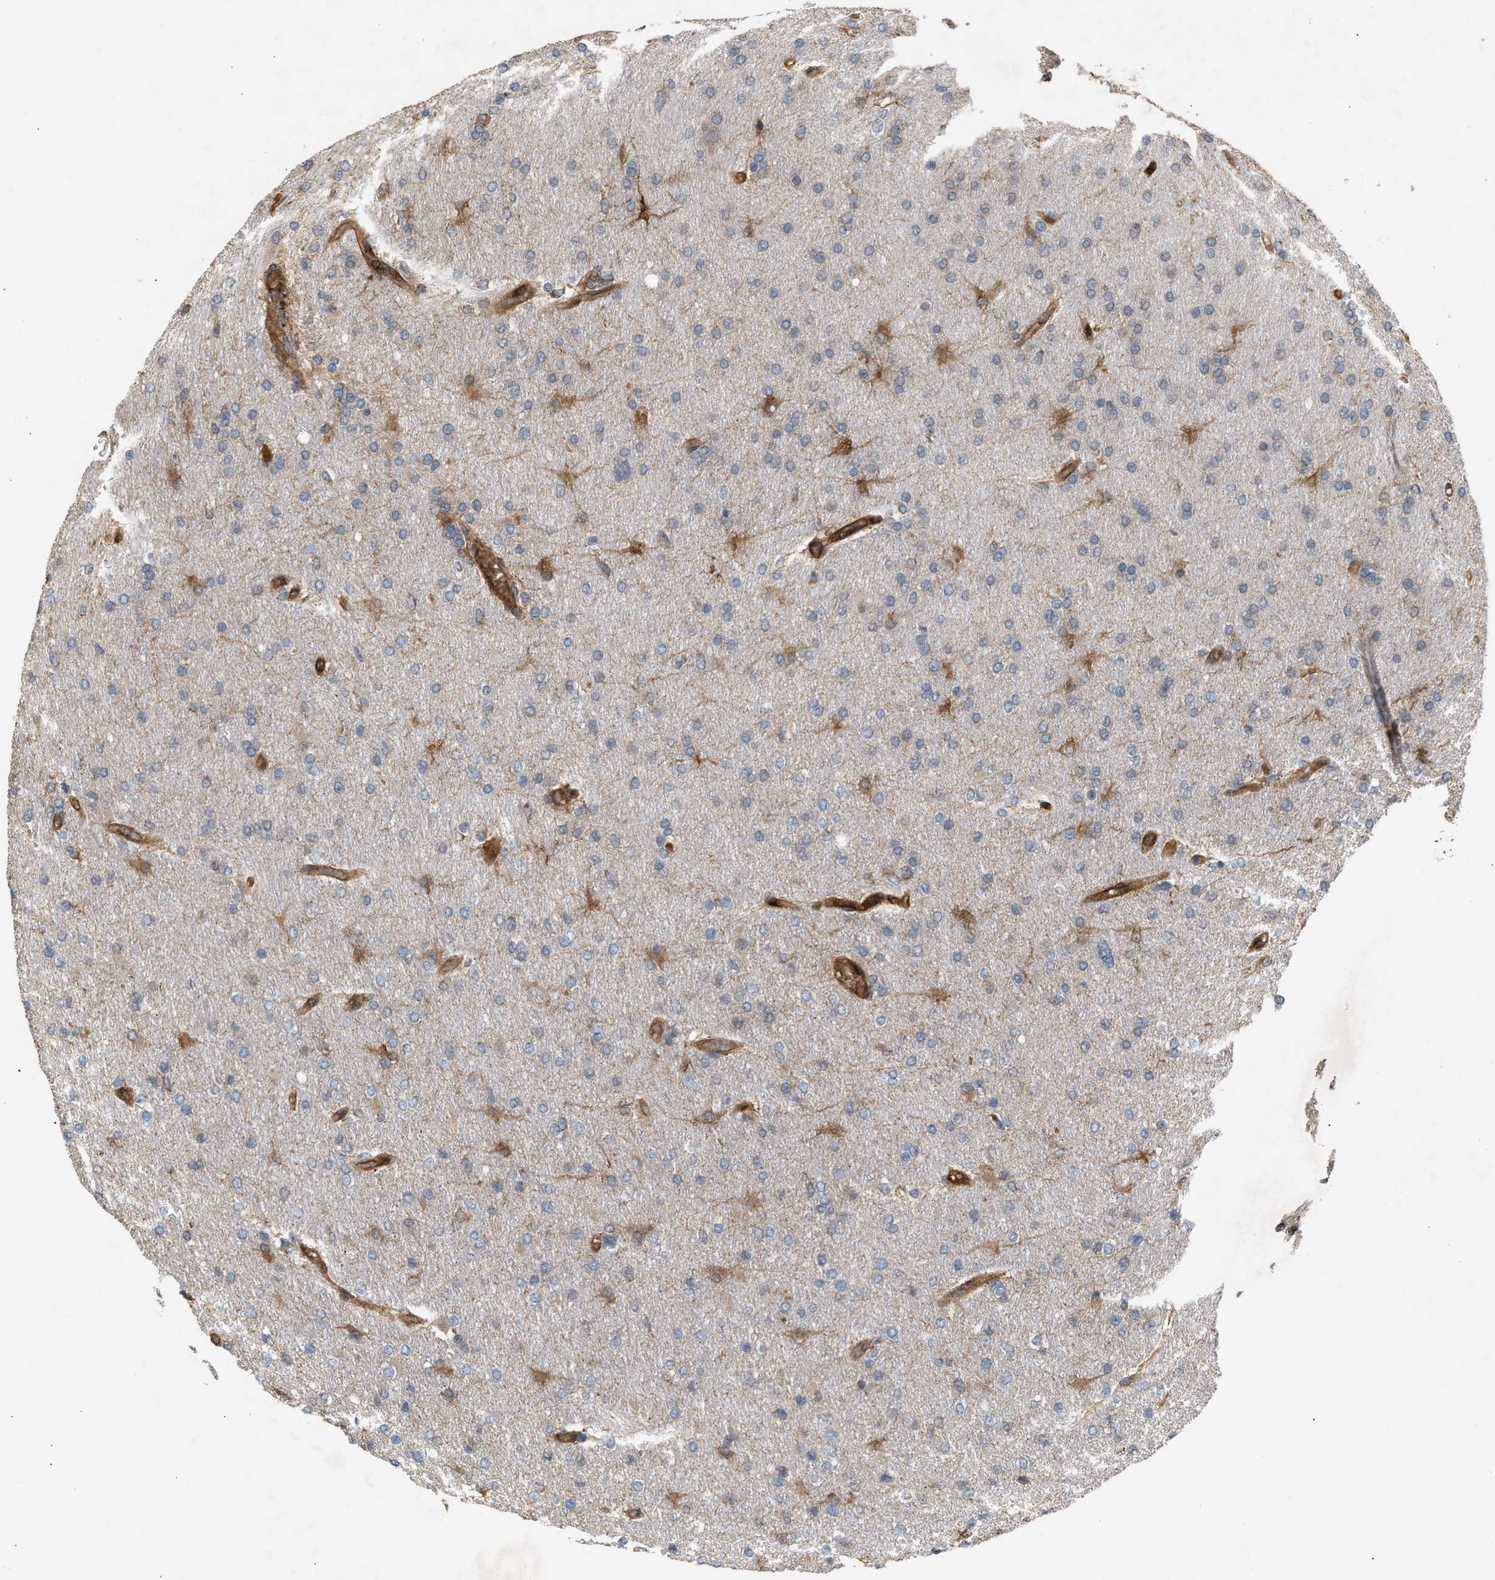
{"staining": {"intensity": "negative", "quantity": "none", "location": "none"}, "tissue": "glioma", "cell_type": "Tumor cells", "image_type": "cancer", "snomed": [{"axis": "morphology", "description": "Glioma, malignant, High grade"}, {"axis": "topography", "description": "Cerebral cortex"}], "caption": "Immunohistochemical staining of glioma reveals no significant expression in tumor cells.", "gene": "GCC1", "patient": {"sex": "female", "age": 36}}